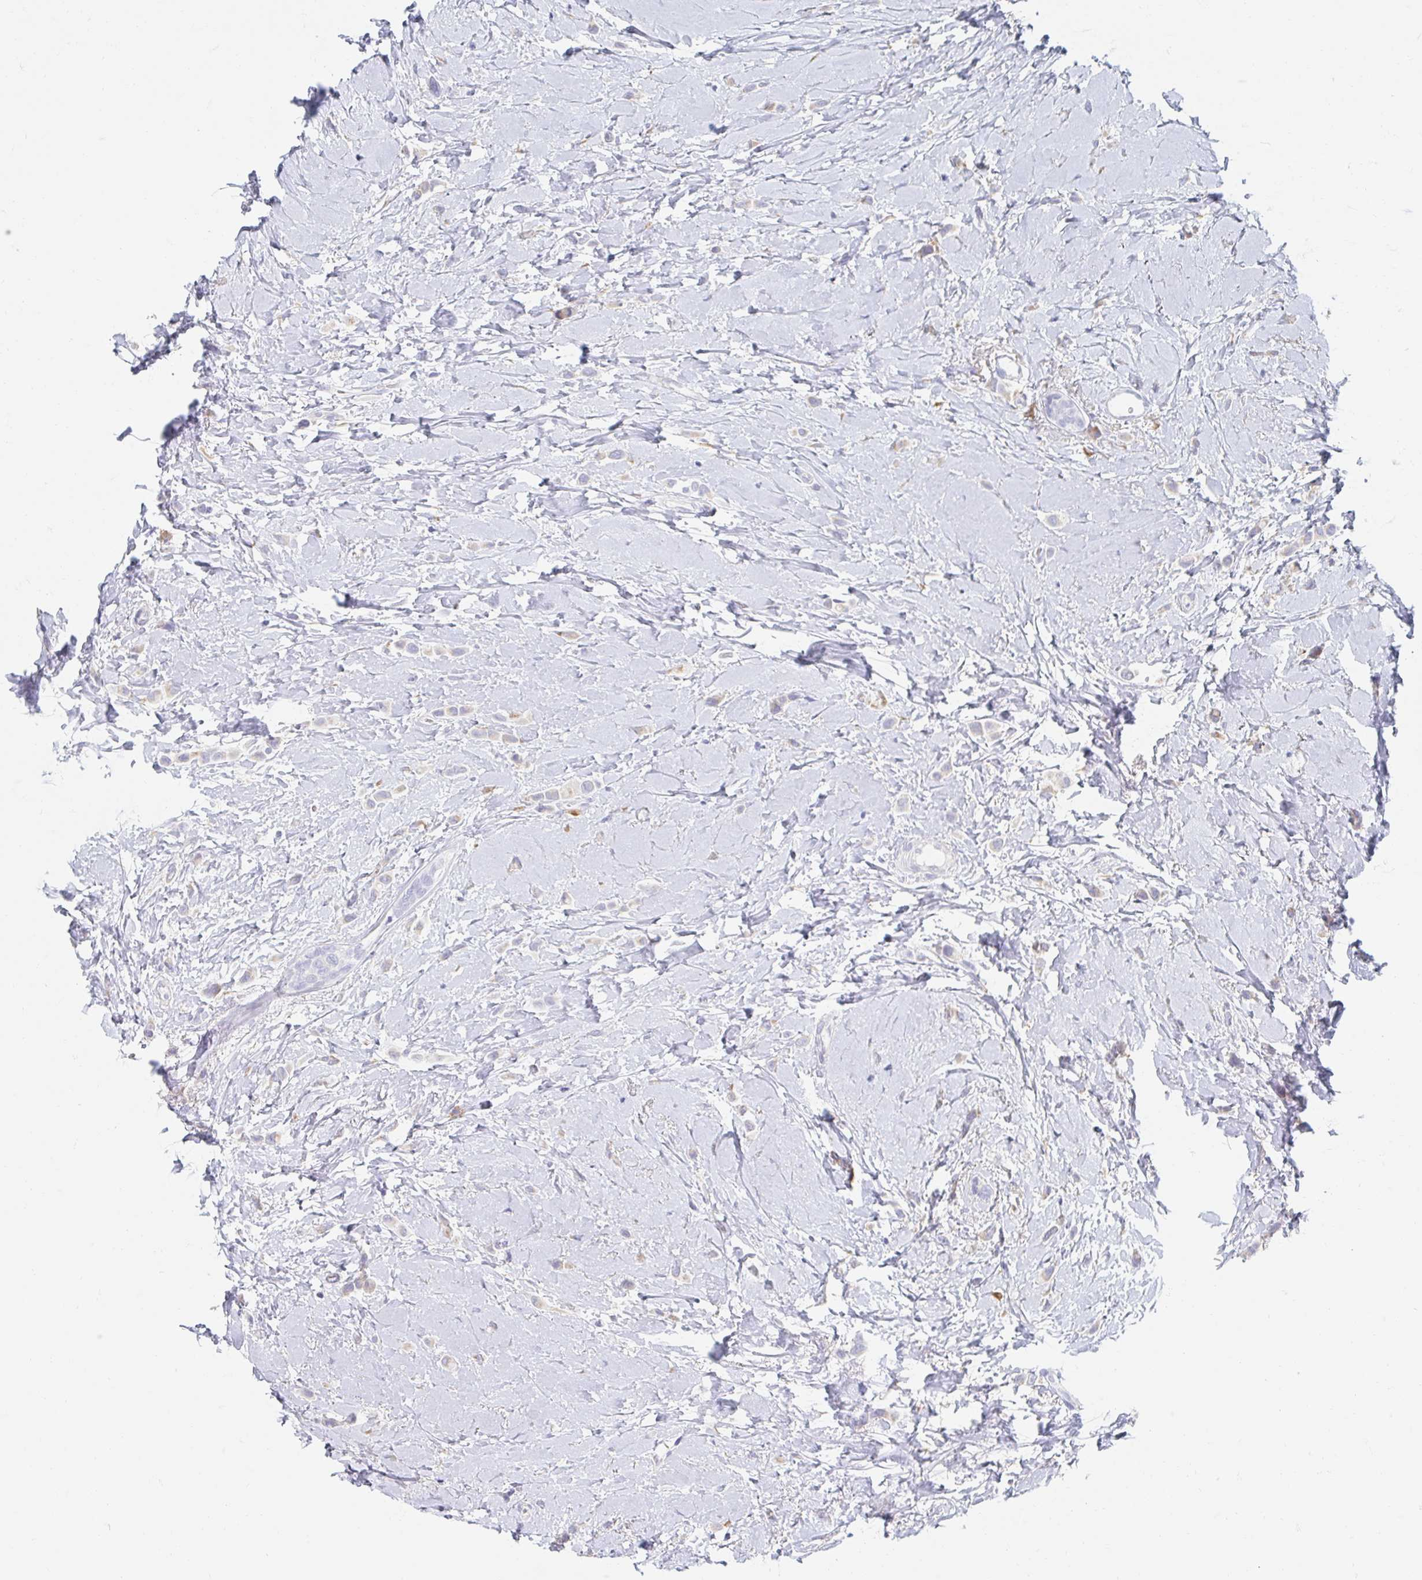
{"staining": {"intensity": "weak", "quantity": "<25%", "location": "cytoplasmic/membranous"}, "tissue": "breast cancer", "cell_type": "Tumor cells", "image_type": "cancer", "snomed": [{"axis": "morphology", "description": "Lobular carcinoma"}, {"axis": "topography", "description": "Breast"}], "caption": "The image displays no staining of tumor cells in breast cancer (lobular carcinoma).", "gene": "MYLK2", "patient": {"sex": "female", "age": 66}}